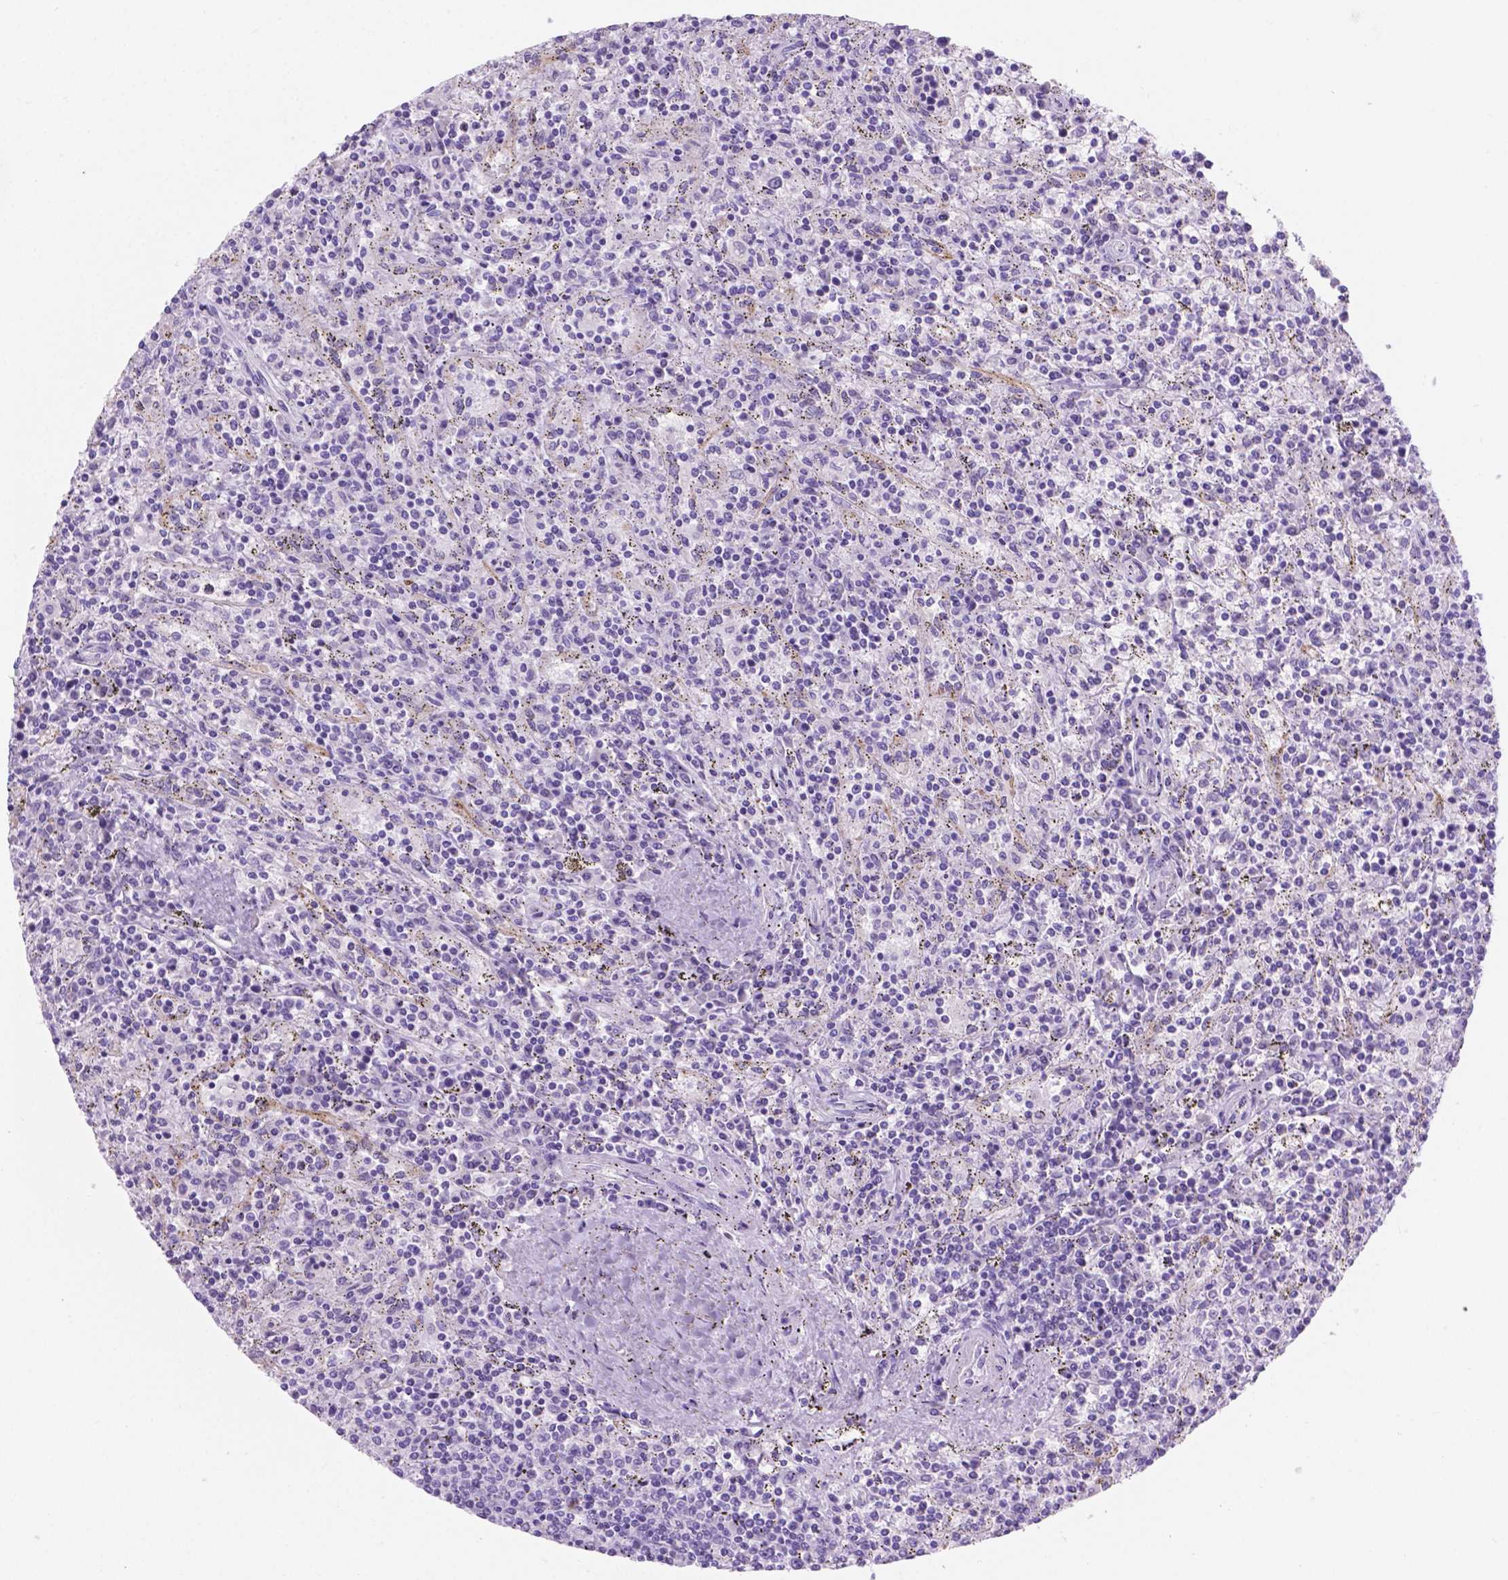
{"staining": {"intensity": "negative", "quantity": "none", "location": "none"}, "tissue": "lymphoma", "cell_type": "Tumor cells", "image_type": "cancer", "snomed": [{"axis": "morphology", "description": "Malignant lymphoma, non-Hodgkin's type, Low grade"}, {"axis": "topography", "description": "Spleen"}], "caption": "Protein analysis of lymphoma demonstrates no significant expression in tumor cells. (Brightfield microscopy of DAB immunohistochemistry at high magnification).", "gene": "GRIN2B", "patient": {"sex": "male", "age": 62}}